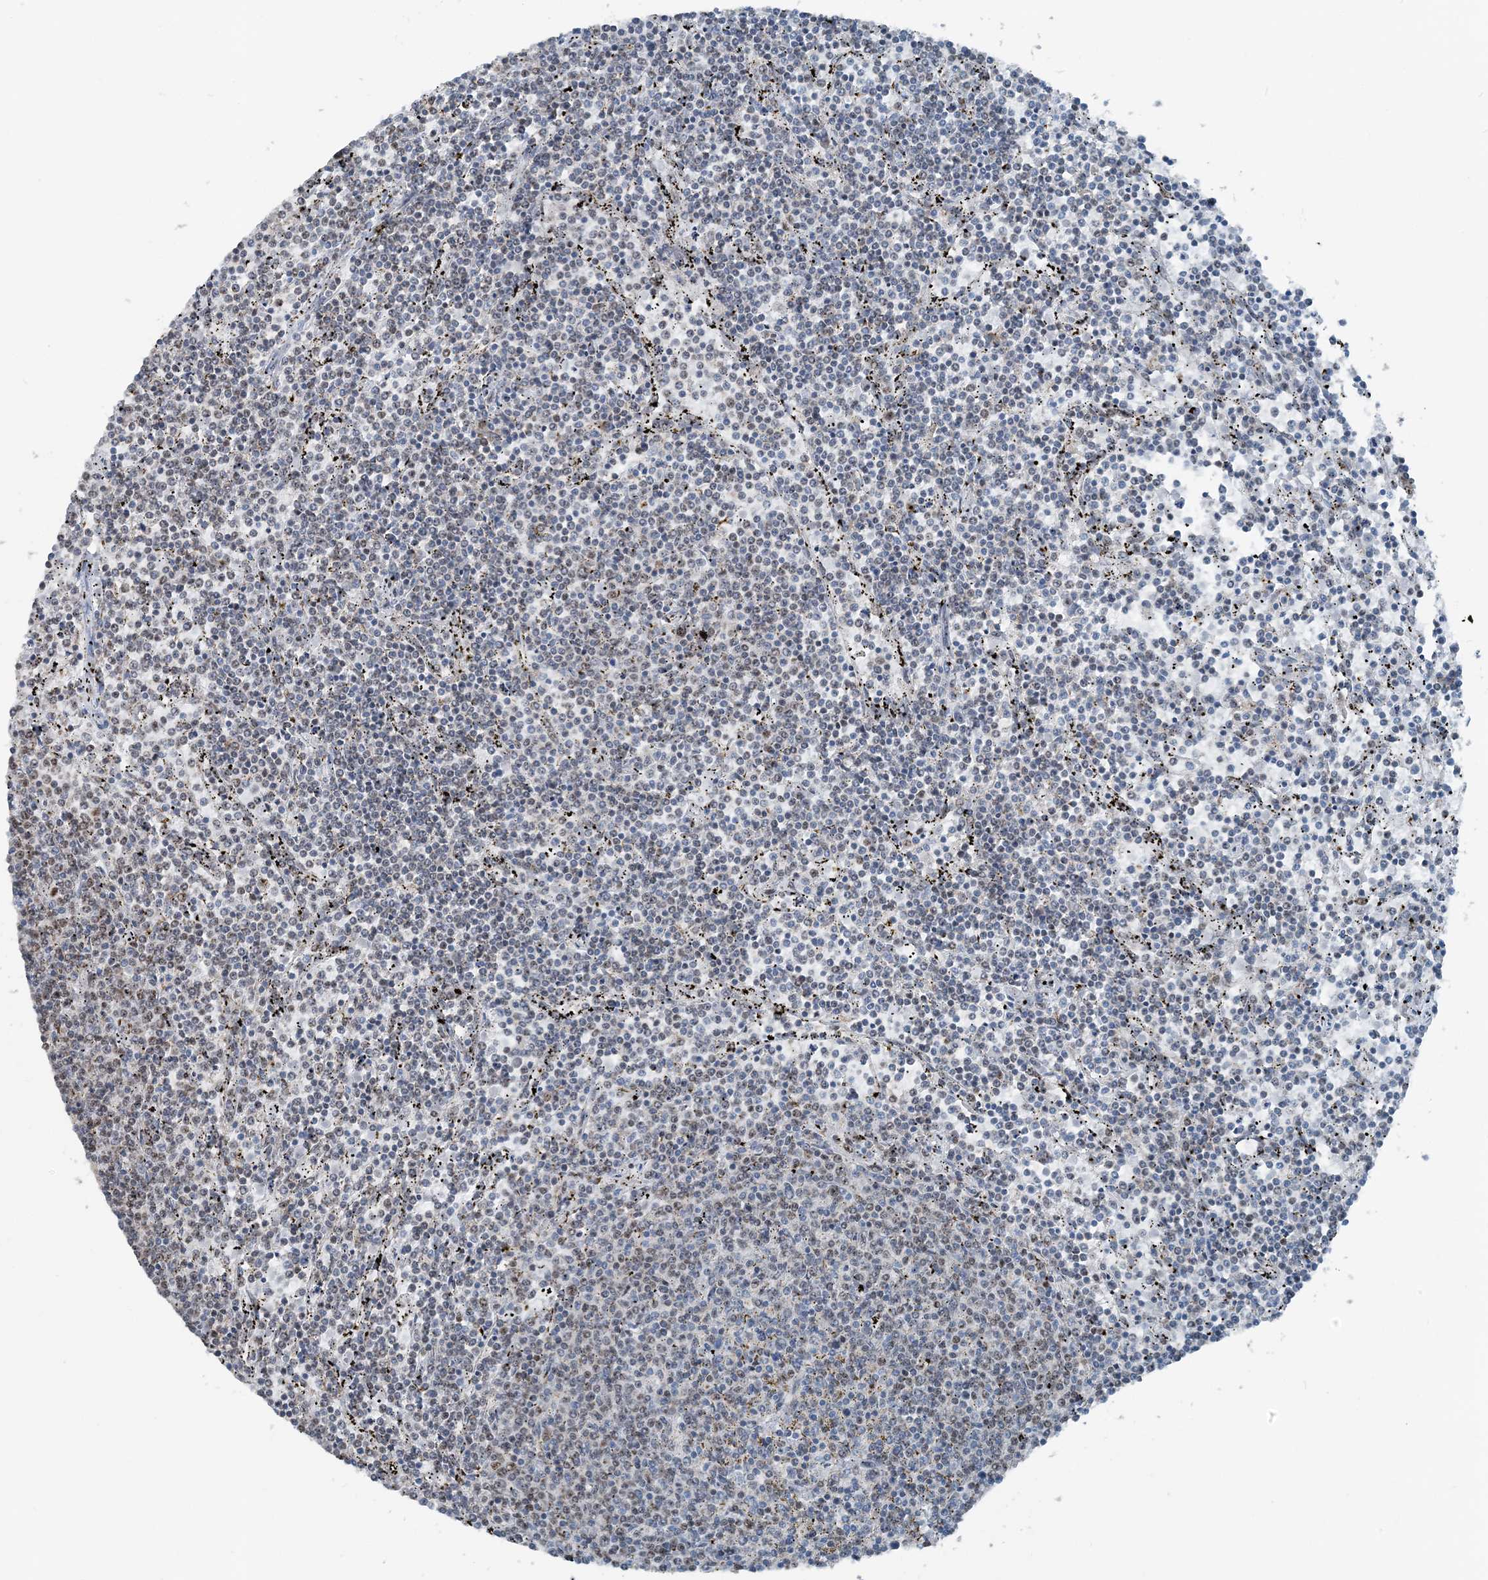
{"staining": {"intensity": "weak", "quantity": "<25%", "location": "cytoplasmic/membranous,nuclear"}, "tissue": "lymphoma", "cell_type": "Tumor cells", "image_type": "cancer", "snomed": [{"axis": "morphology", "description": "Malignant lymphoma, non-Hodgkin's type, Low grade"}, {"axis": "topography", "description": "Spleen"}], "caption": "Human lymphoma stained for a protein using IHC shows no staining in tumor cells.", "gene": "SUCLG1", "patient": {"sex": "female", "age": 50}}